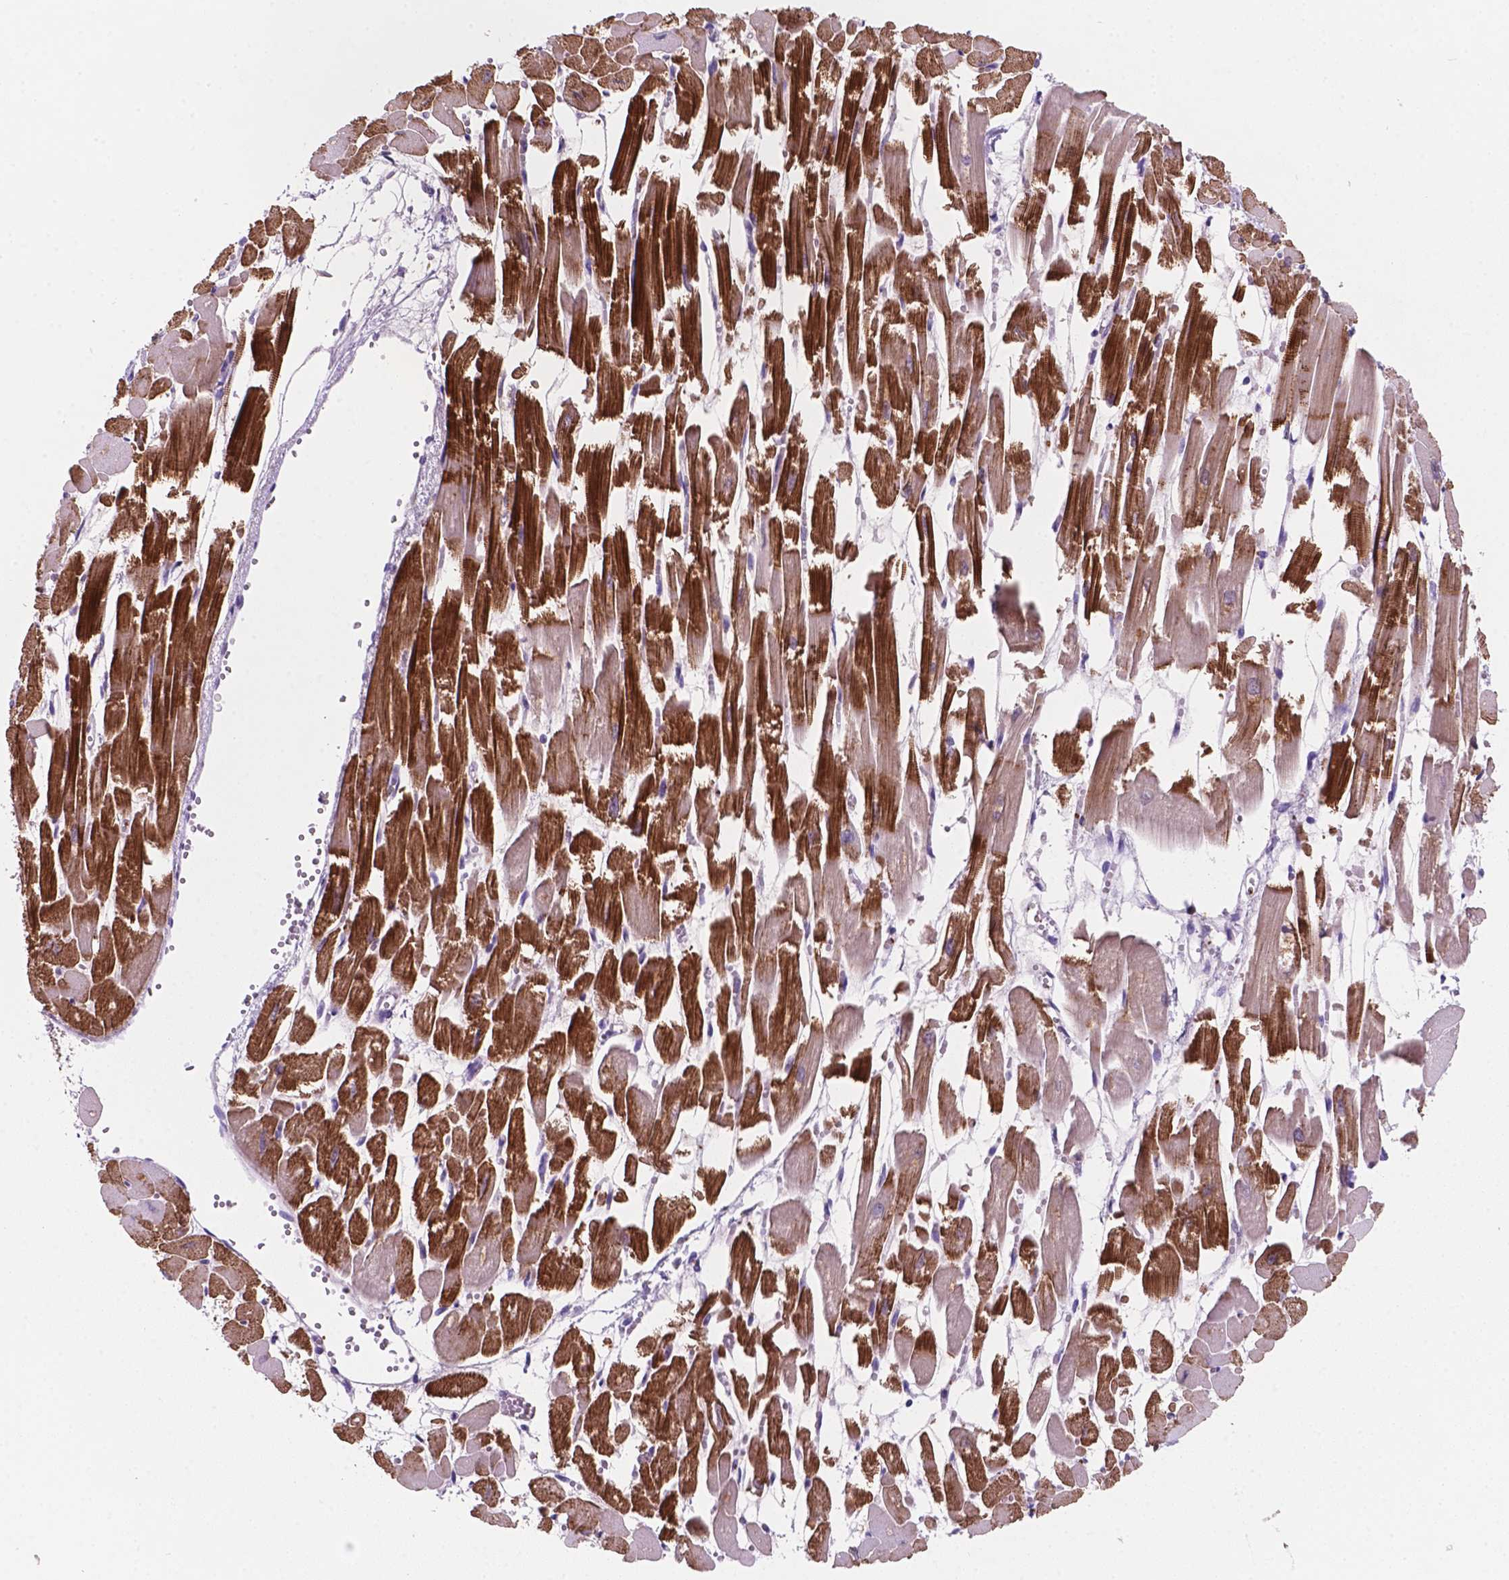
{"staining": {"intensity": "moderate", "quantity": "25%-75%", "location": "cytoplasmic/membranous"}, "tissue": "heart muscle", "cell_type": "Cardiomyocytes", "image_type": "normal", "snomed": [{"axis": "morphology", "description": "Normal tissue, NOS"}, {"axis": "topography", "description": "Heart"}], "caption": "Protein staining of unremarkable heart muscle demonstrates moderate cytoplasmic/membranous staining in approximately 25%-75% of cardiomyocytes. (Stains: DAB in brown, nuclei in blue, Microscopy: brightfield microscopy at high magnification).", "gene": "EBLN2", "patient": {"sex": "female", "age": 52}}